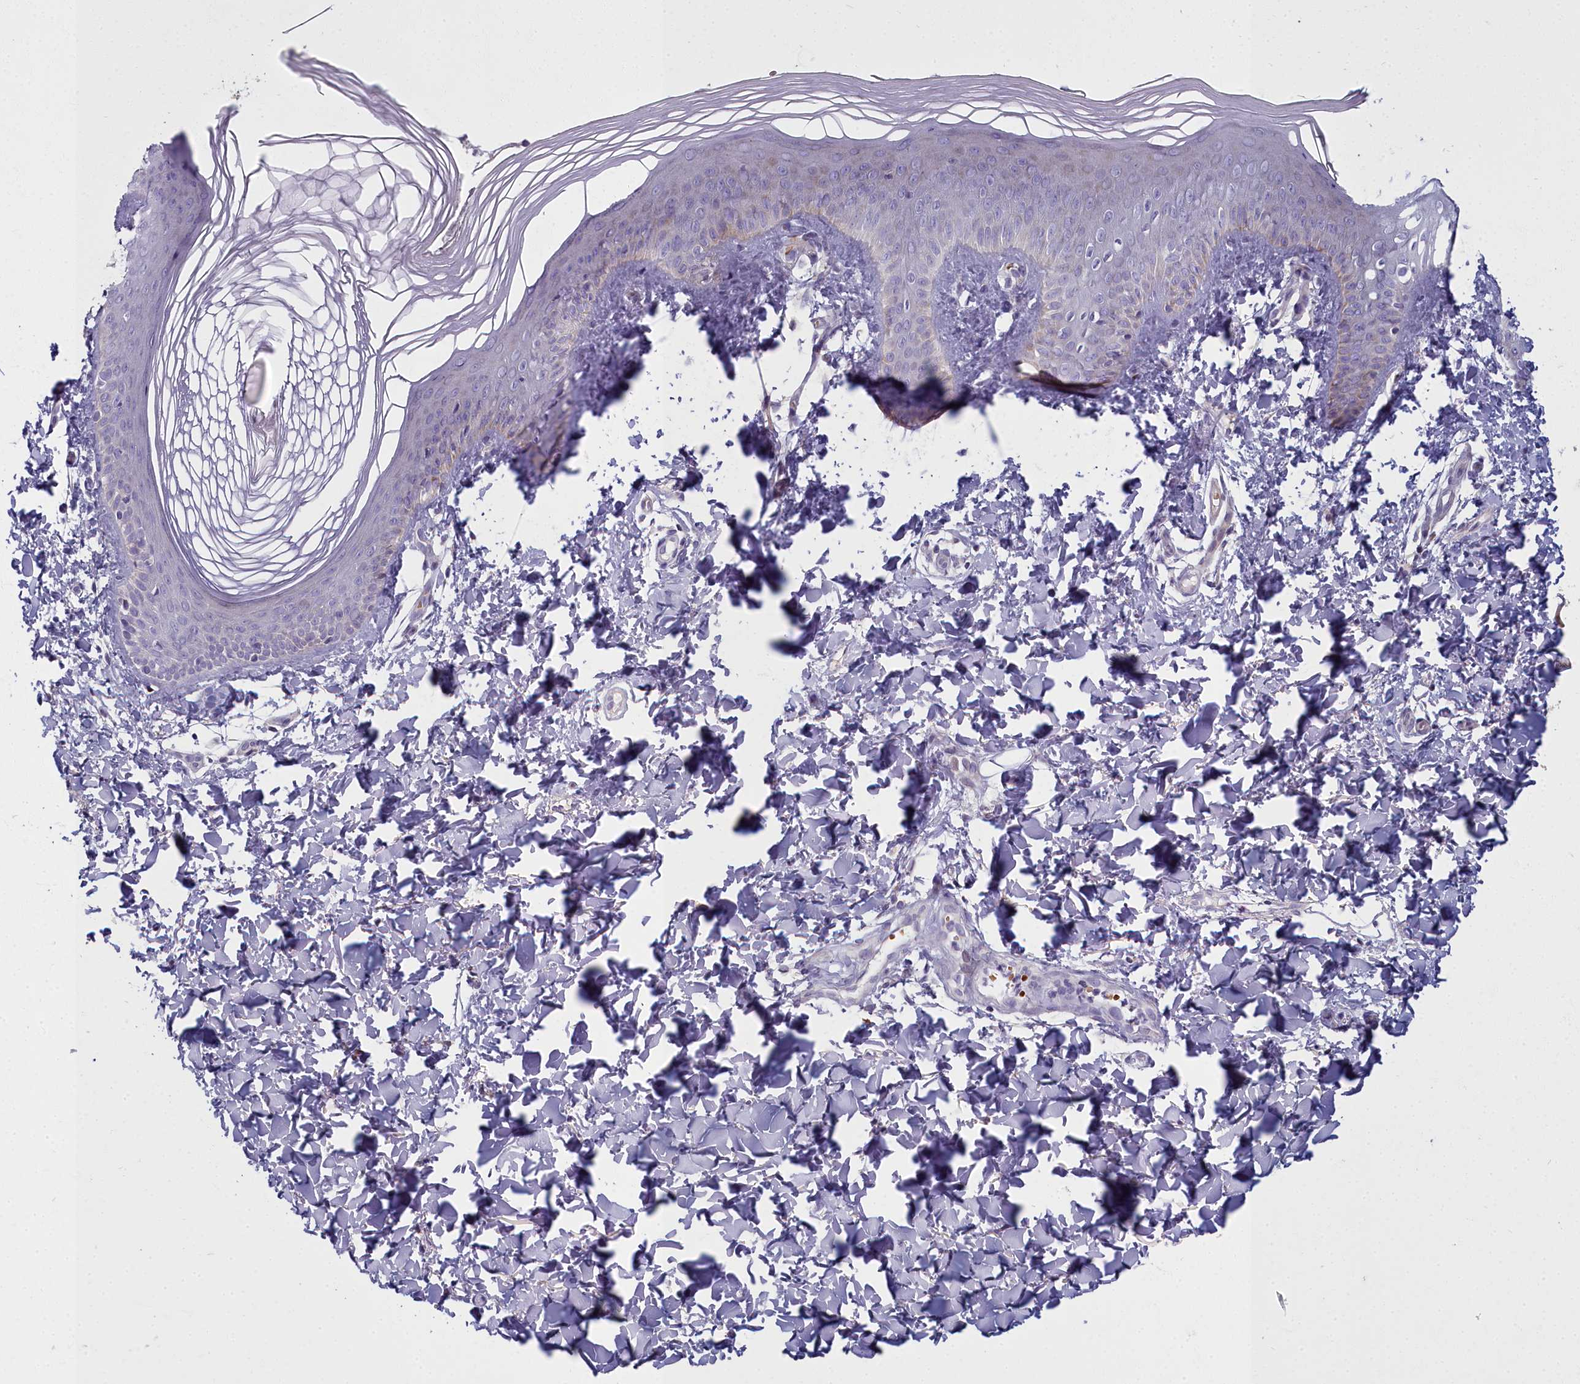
{"staining": {"intensity": "moderate", "quantity": "<25%", "location": "cytoplasmic/membranous"}, "tissue": "skin", "cell_type": "Epidermal cells", "image_type": "normal", "snomed": [{"axis": "morphology", "description": "Normal tissue, NOS"}, {"axis": "morphology", "description": "Inflammation, NOS"}, {"axis": "topography", "description": "Soft tissue"}, {"axis": "topography", "description": "Anal"}], "caption": "A photomicrograph of skin stained for a protein exhibits moderate cytoplasmic/membranous brown staining in epidermal cells. (Brightfield microscopy of DAB IHC at high magnification).", "gene": "ARL15", "patient": {"sex": "female", "age": 15}}